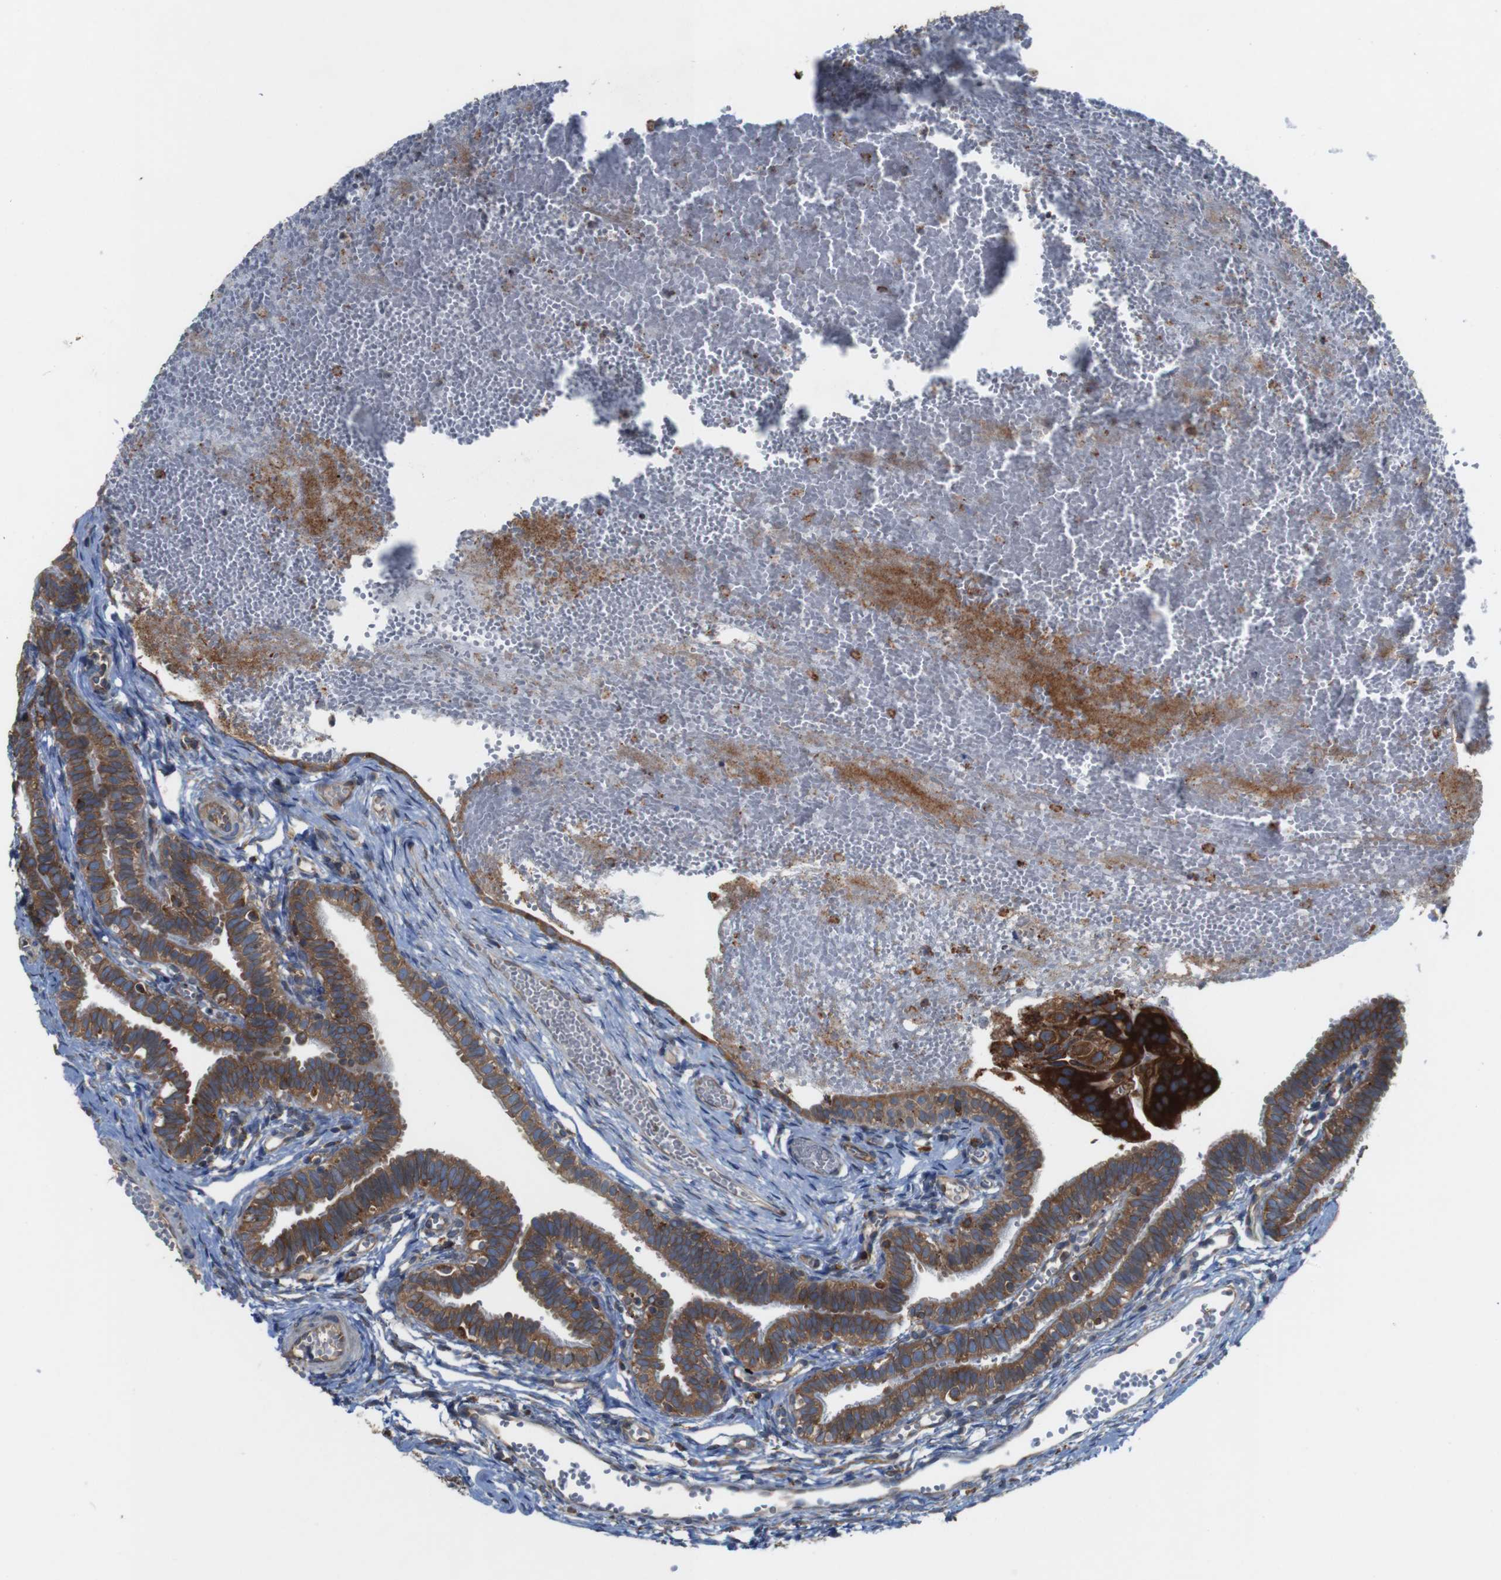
{"staining": {"intensity": "moderate", "quantity": ">75%", "location": "cytoplasmic/membranous"}, "tissue": "fallopian tube", "cell_type": "Glandular cells", "image_type": "normal", "snomed": [{"axis": "morphology", "description": "Normal tissue, NOS"}, {"axis": "topography", "description": "Fallopian tube"}, {"axis": "topography", "description": "Placenta"}], "caption": "The histopathology image exhibits immunohistochemical staining of benign fallopian tube. There is moderate cytoplasmic/membranous expression is identified in about >75% of glandular cells. (DAB (3,3'-diaminobenzidine) IHC with brightfield microscopy, high magnification).", "gene": "UGGT1", "patient": {"sex": "female", "age": 34}}